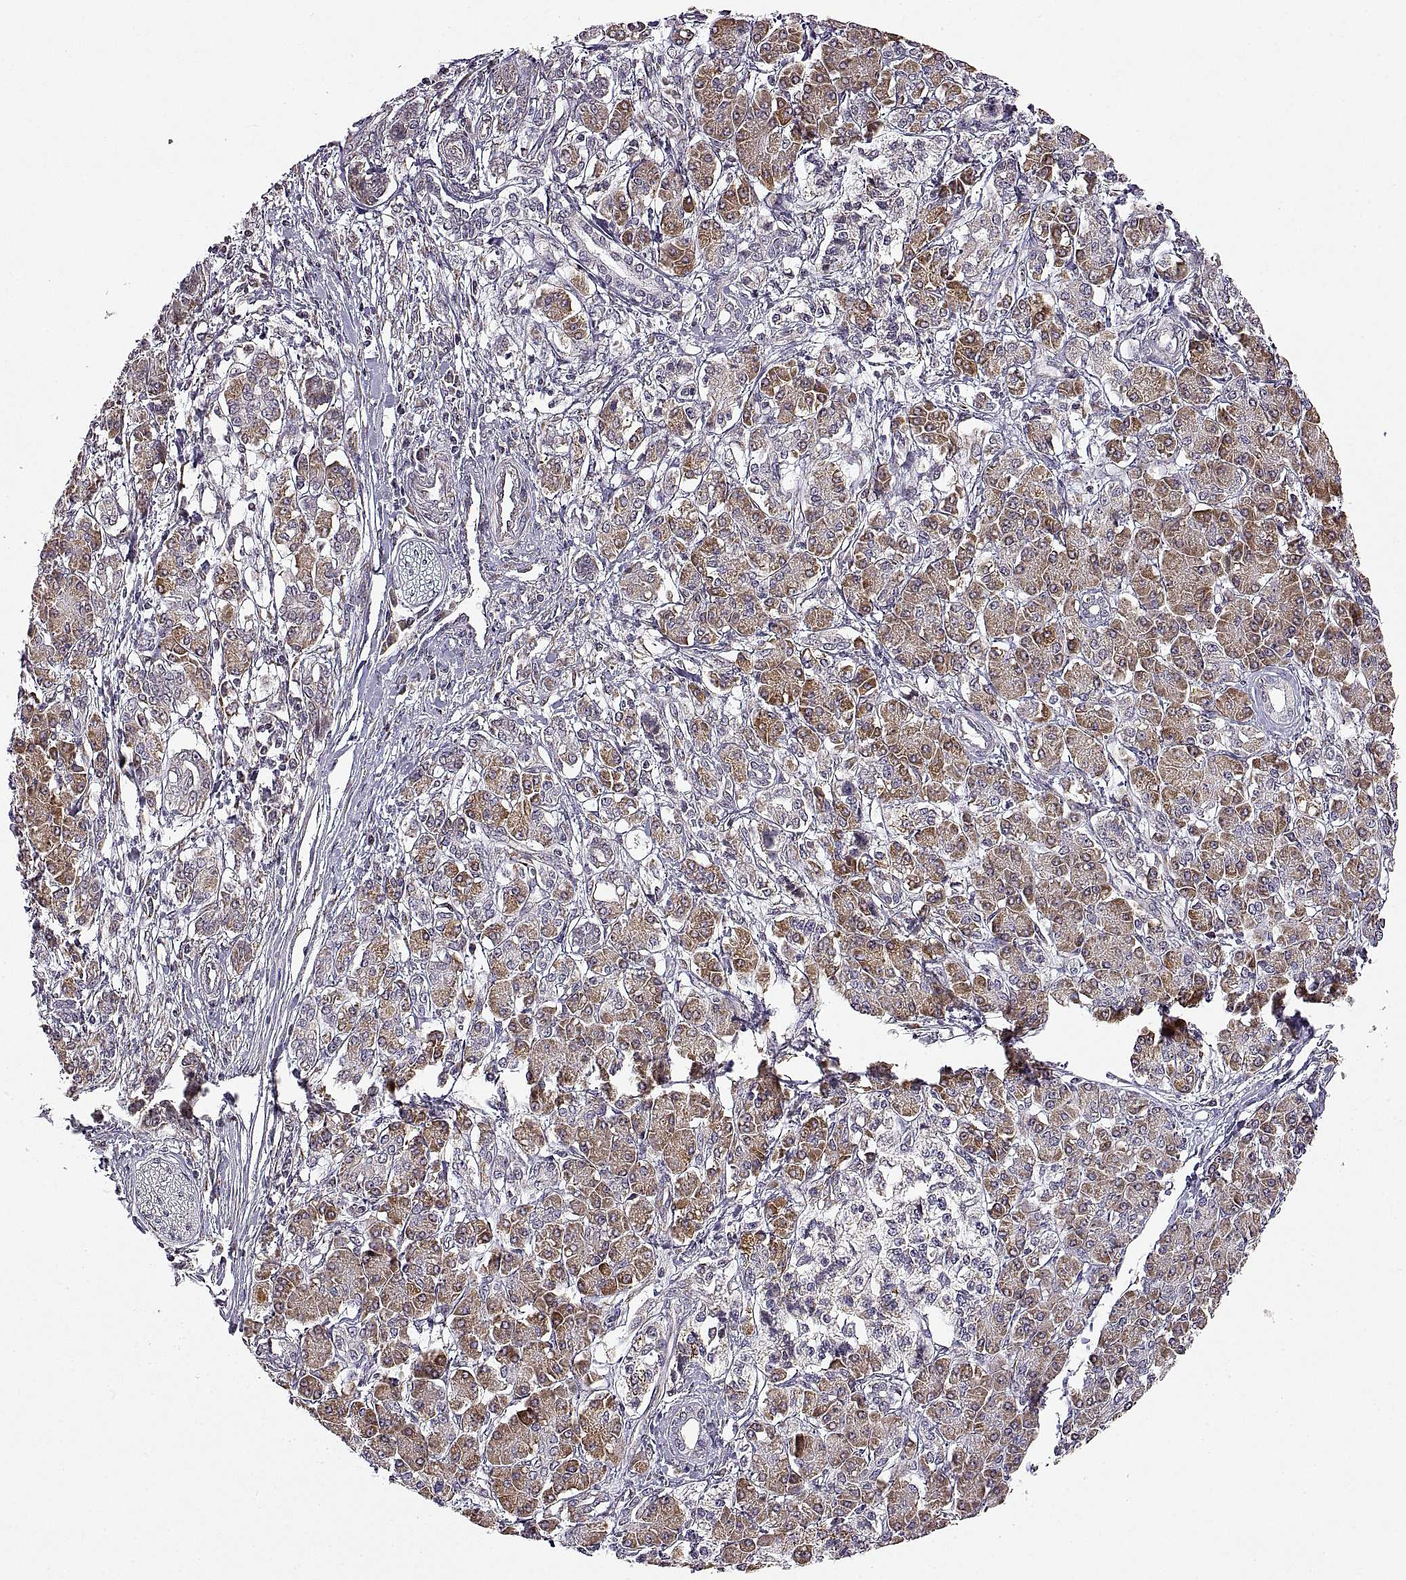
{"staining": {"intensity": "moderate", "quantity": ">75%", "location": "cytoplasmic/membranous"}, "tissue": "pancreatic cancer", "cell_type": "Tumor cells", "image_type": "cancer", "snomed": [{"axis": "morphology", "description": "Adenocarcinoma, NOS"}, {"axis": "topography", "description": "Pancreas"}], "caption": "A photomicrograph of pancreatic cancer stained for a protein reveals moderate cytoplasmic/membranous brown staining in tumor cells.", "gene": "MANBAL", "patient": {"sex": "female", "age": 68}}